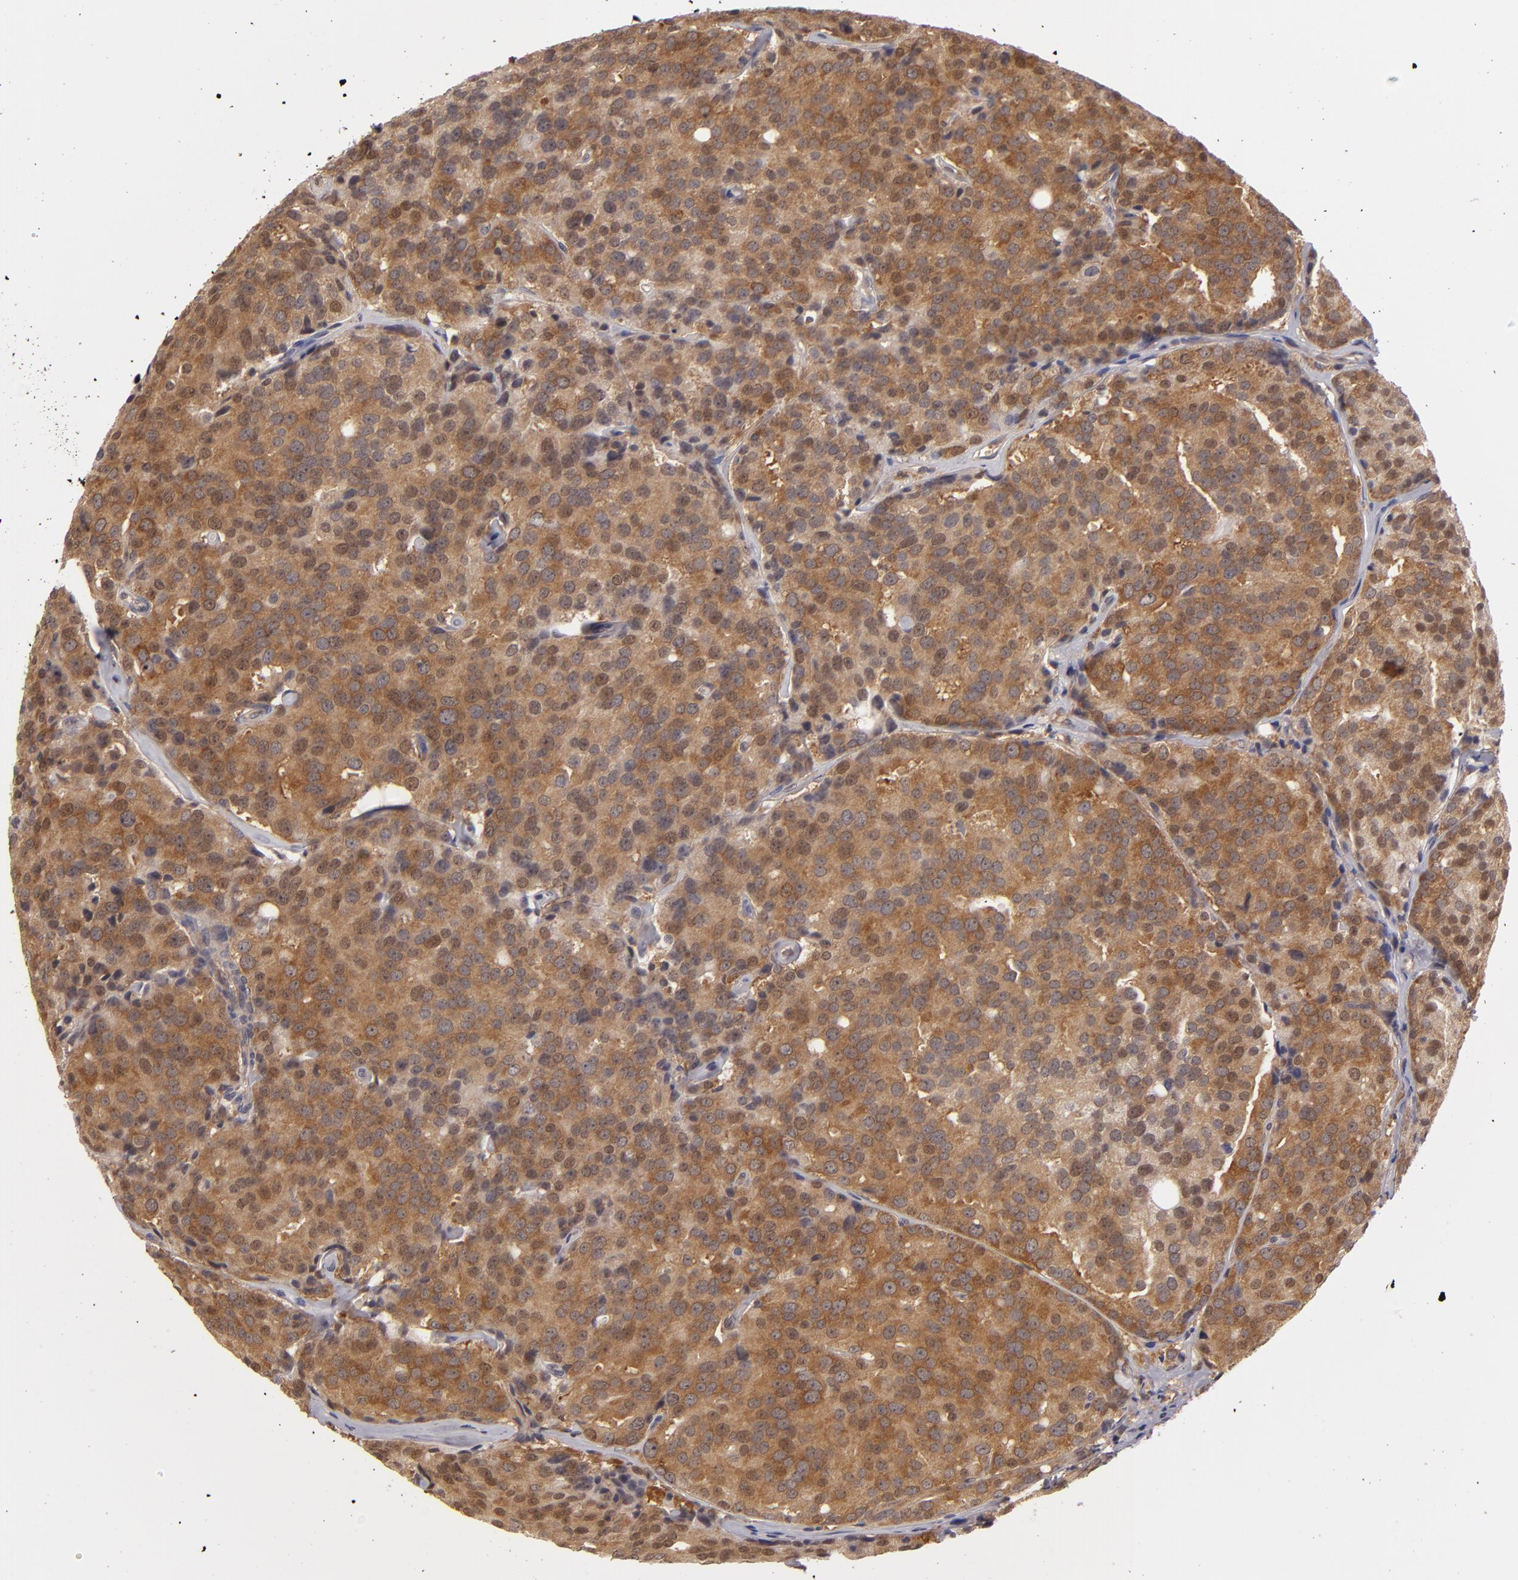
{"staining": {"intensity": "moderate", "quantity": ">75%", "location": "cytoplasmic/membranous"}, "tissue": "prostate cancer", "cell_type": "Tumor cells", "image_type": "cancer", "snomed": [{"axis": "morphology", "description": "Adenocarcinoma, High grade"}, {"axis": "topography", "description": "Prostate"}], "caption": "Immunohistochemical staining of human prostate cancer (high-grade adenocarcinoma) exhibits medium levels of moderate cytoplasmic/membranous expression in approximately >75% of tumor cells.", "gene": "MAPK3", "patient": {"sex": "male", "age": 64}}